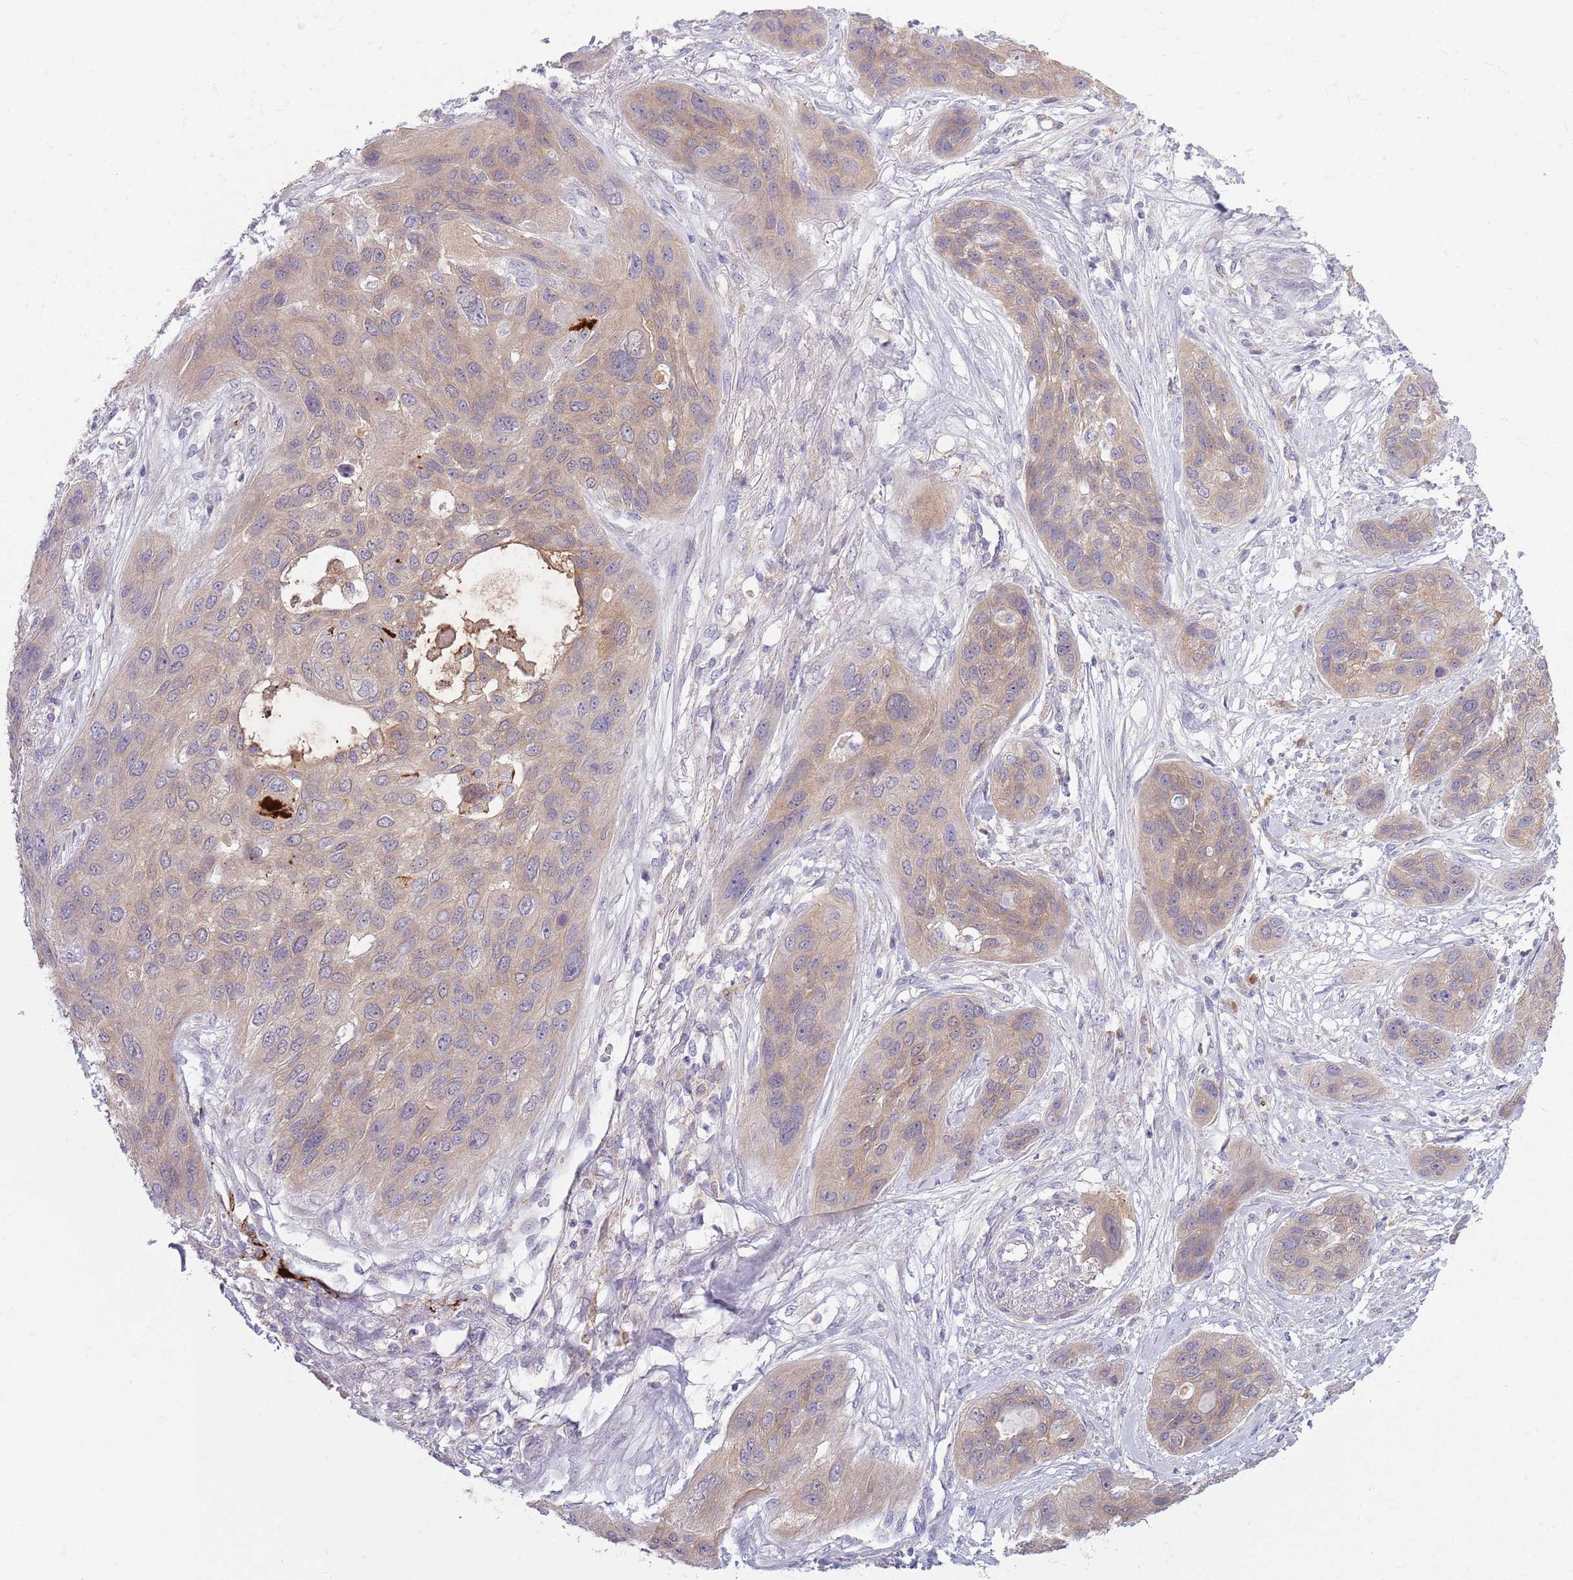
{"staining": {"intensity": "weak", "quantity": "25%-75%", "location": "cytoplasmic/membranous"}, "tissue": "lung cancer", "cell_type": "Tumor cells", "image_type": "cancer", "snomed": [{"axis": "morphology", "description": "Squamous cell carcinoma, NOS"}, {"axis": "topography", "description": "Lung"}], "caption": "Tumor cells reveal low levels of weak cytoplasmic/membranous staining in approximately 25%-75% of cells in squamous cell carcinoma (lung).", "gene": "COQ5", "patient": {"sex": "female", "age": 70}}